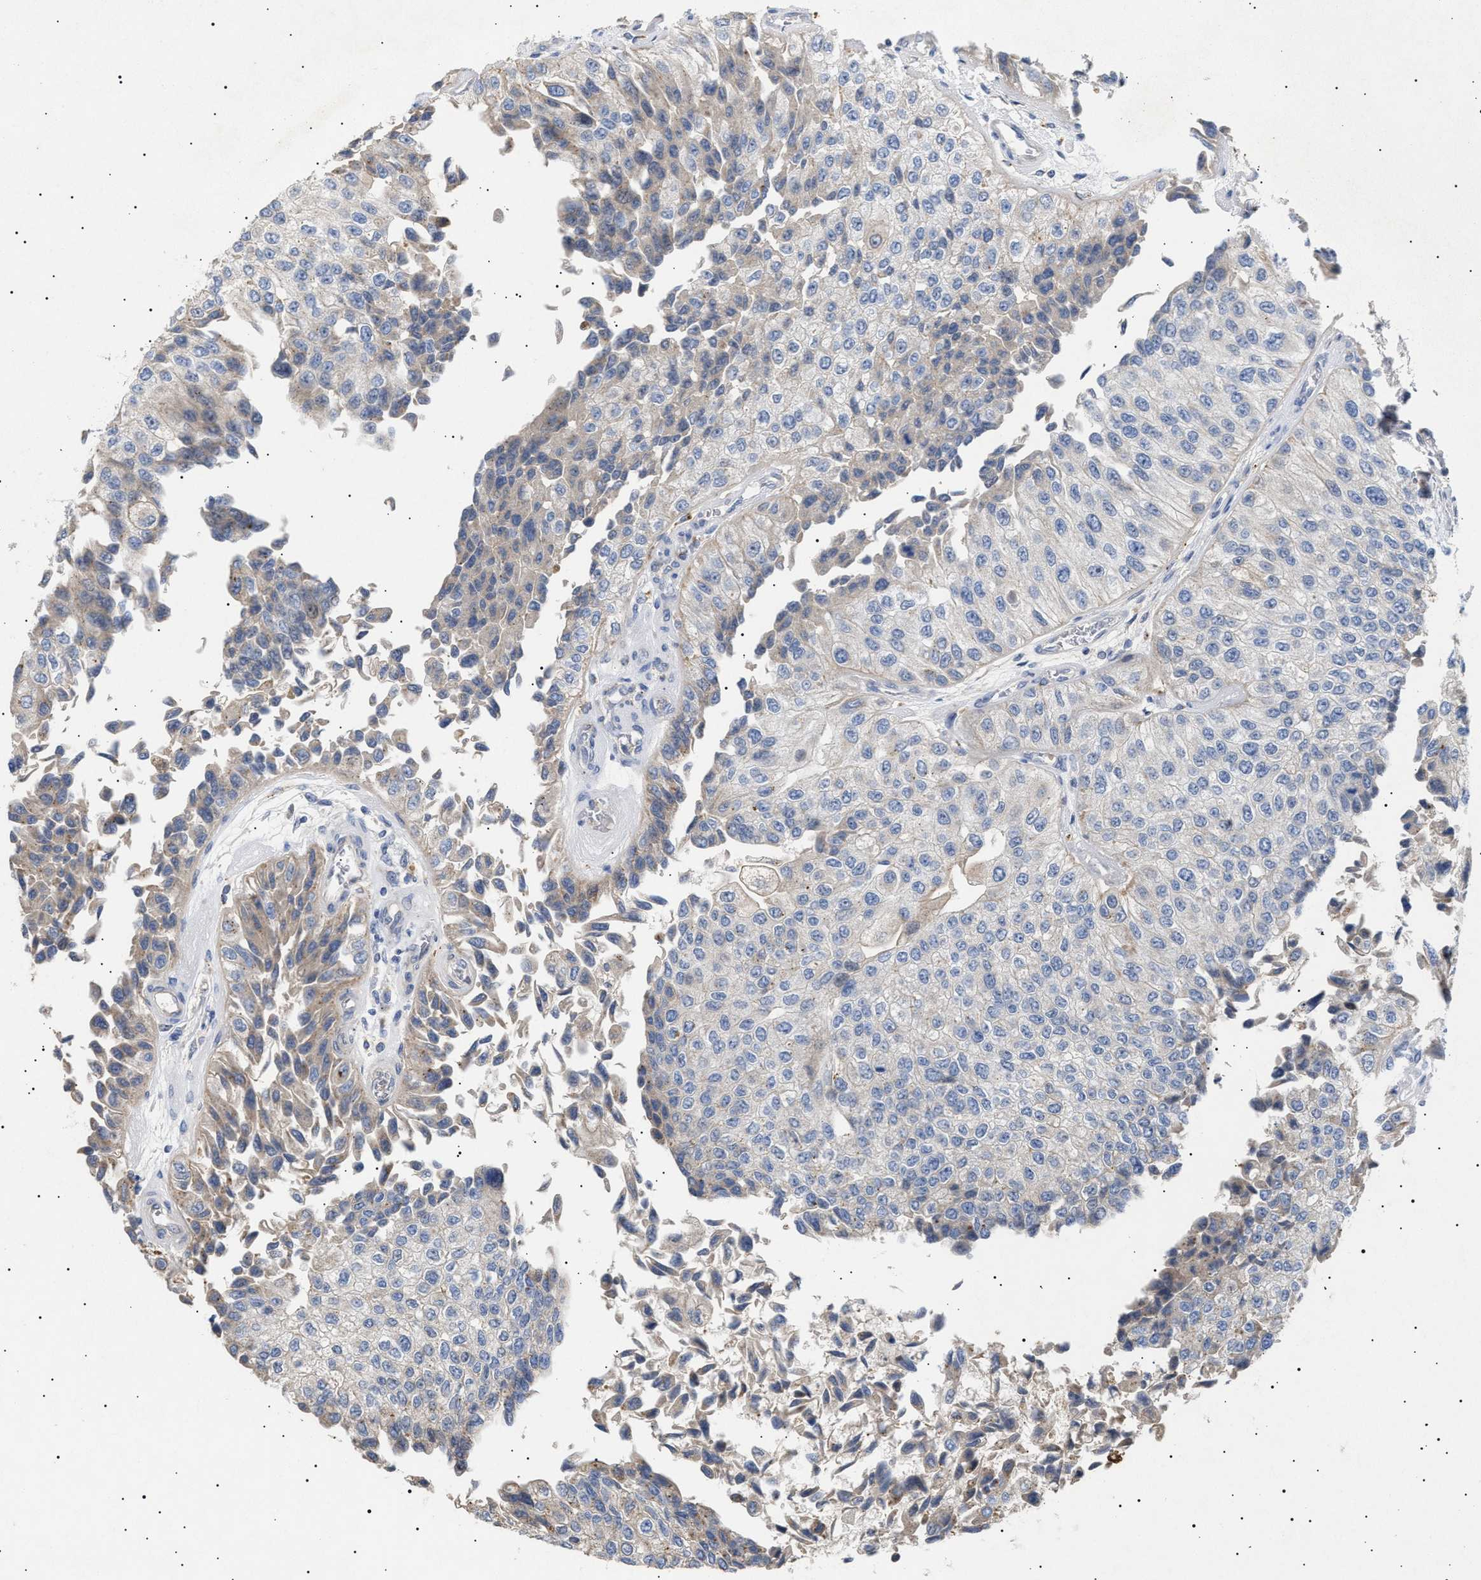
{"staining": {"intensity": "weak", "quantity": "25%-75%", "location": "cytoplasmic/membranous"}, "tissue": "urothelial cancer", "cell_type": "Tumor cells", "image_type": "cancer", "snomed": [{"axis": "morphology", "description": "Urothelial carcinoma, High grade"}, {"axis": "topography", "description": "Kidney"}, {"axis": "topography", "description": "Urinary bladder"}], "caption": "Protein expression analysis of human urothelial cancer reveals weak cytoplasmic/membranous staining in approximately 25%-75% of tumor cells. (Brightfield microscopy of DAB IHC at high magnification).", "gene": "SIRT5", "patient": {"sex": "male", "age": 77}}